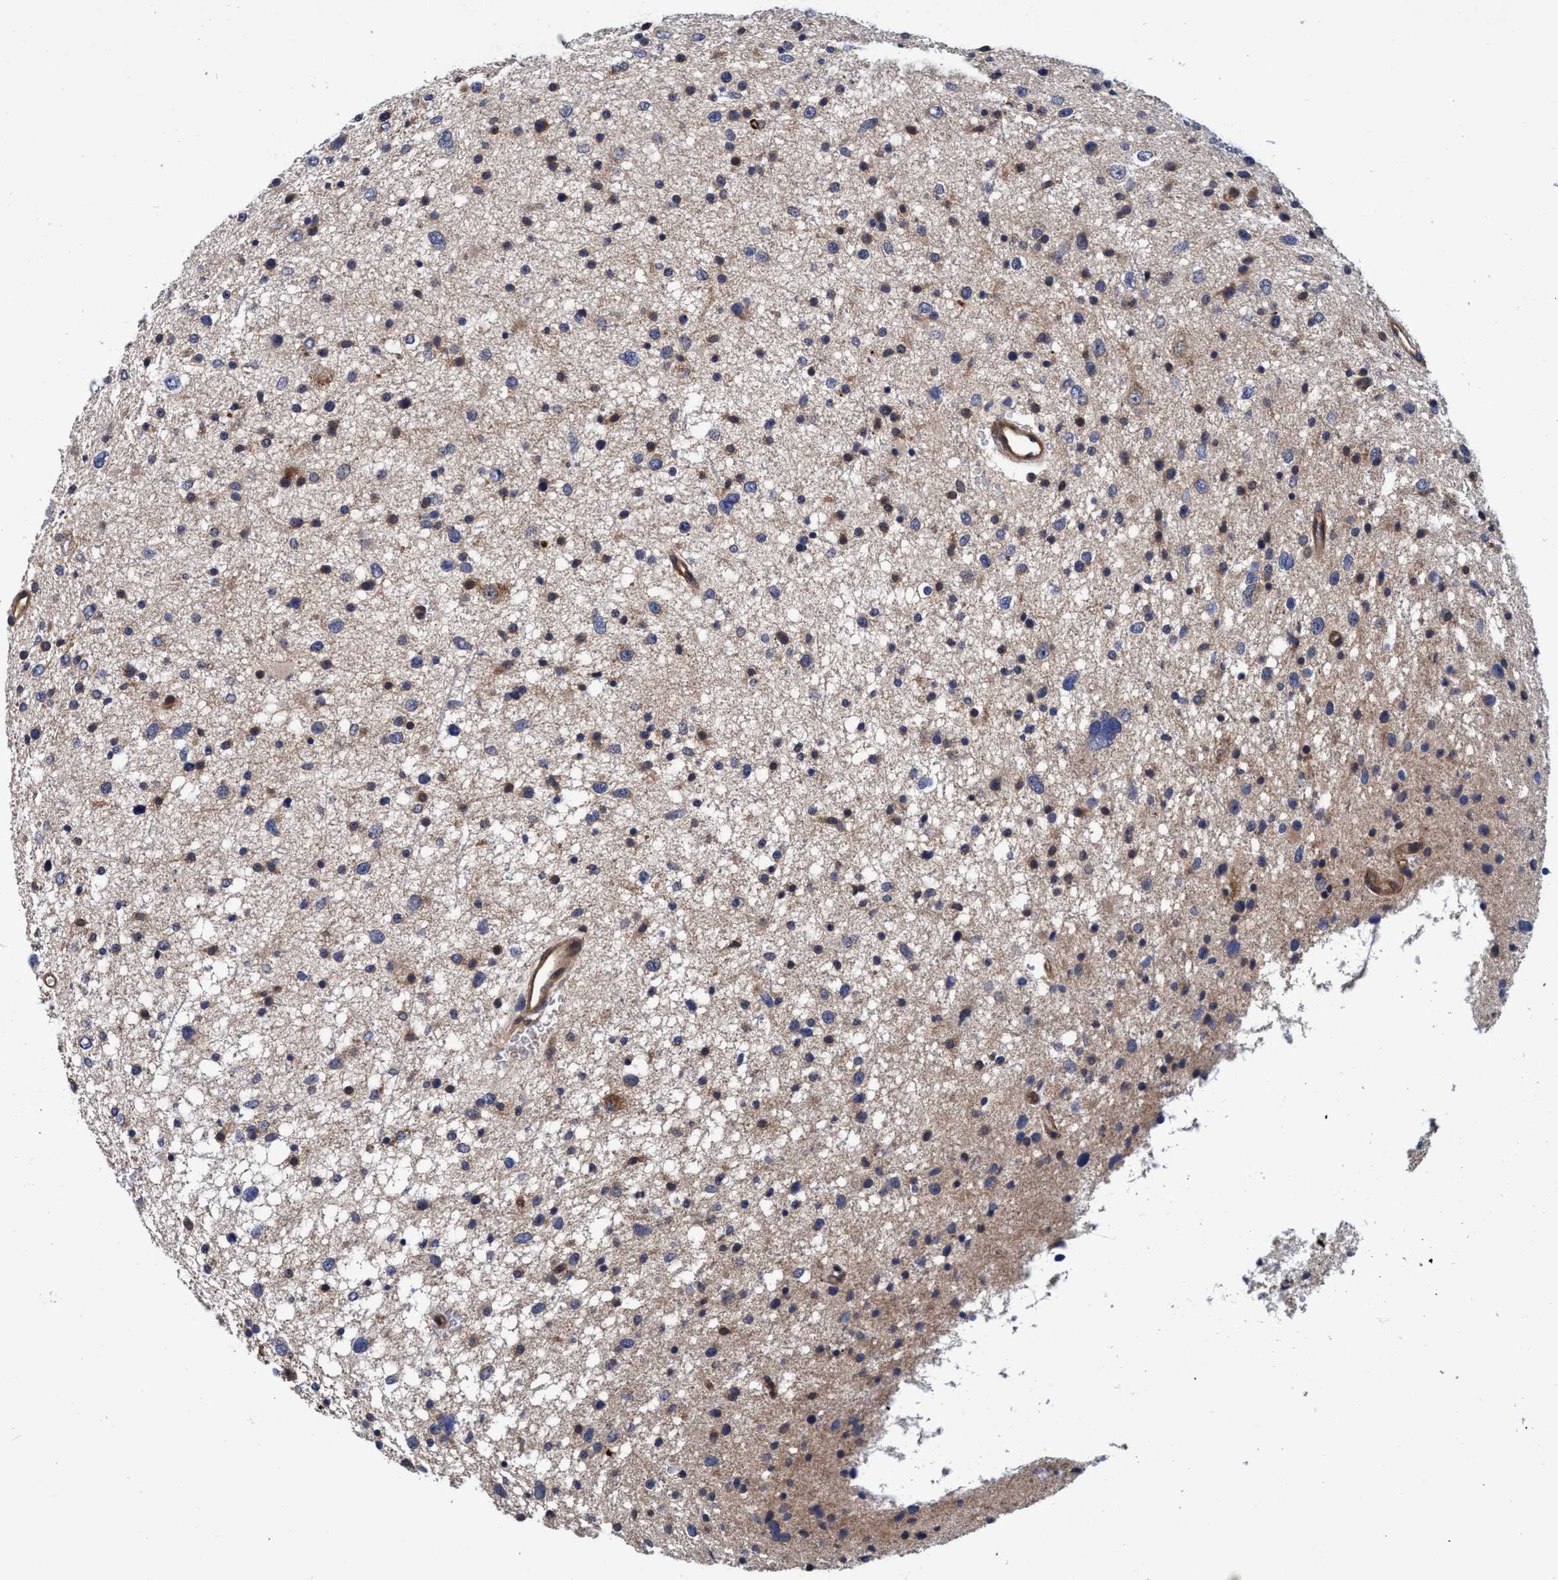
{"staining": {"intensity": "weak", "quantity": "25%-75%", "location": "cytoplasmic/membranous"}, "tissue": "glioma", "cell_type": "Tumor cells", "image_type": "cancer", "snomed": [{"axis": "morphology", "description": "Glioma, malignant, Low grade"}, {"axis": "topography", "description": "Brain"}], "caption": "The photomicrograph shows a brown stain indicating the presence of a protein in the cytoplasmic/membranous of tumor cells in glioma.", "gene": "CALCOCO2", "patient": {"sex": "female", "age": 37}}